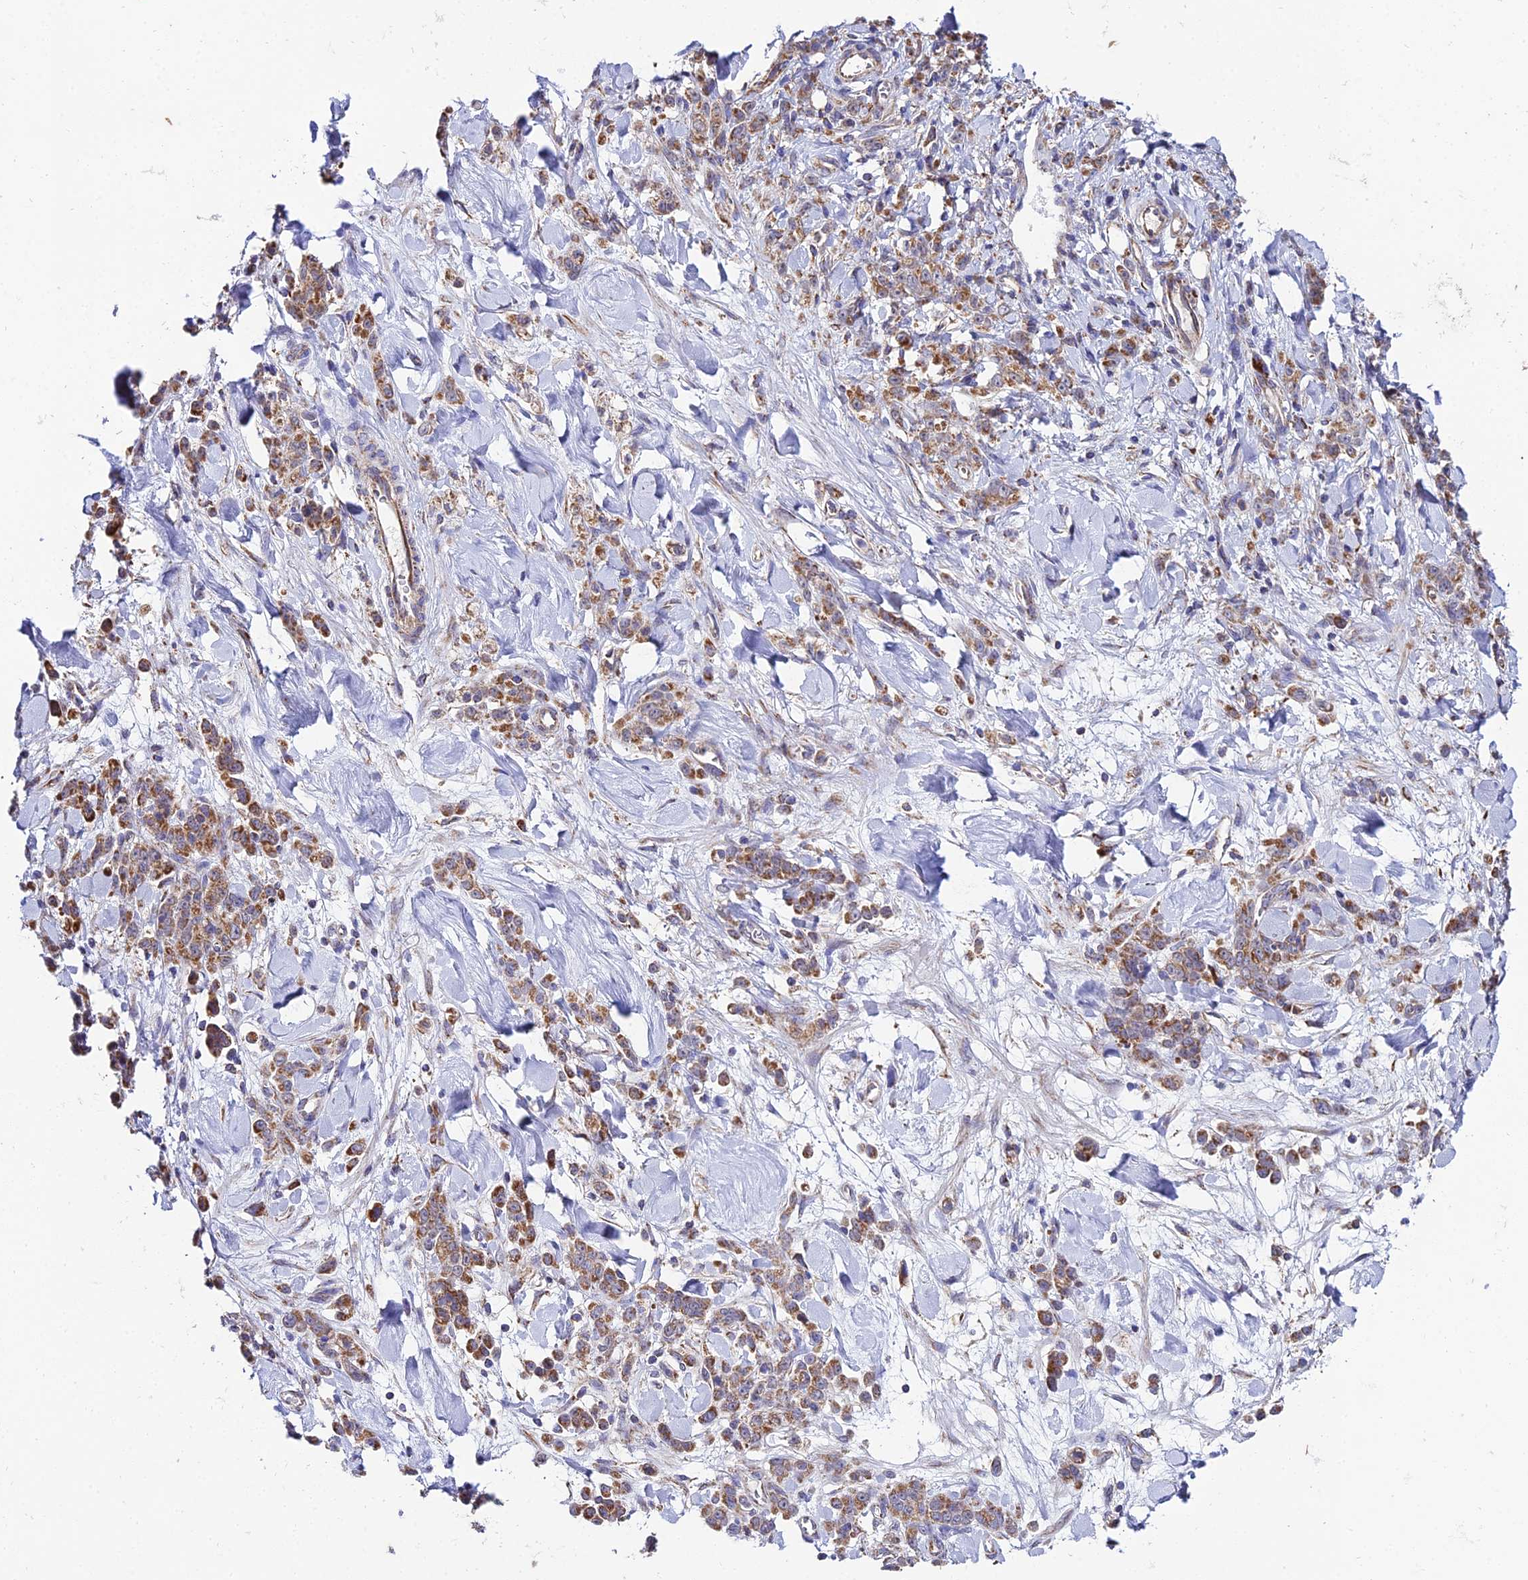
{"staining": {"intensity": "moderate", "quantity": ">75%", "location": "cytoplasmic/membranous"}, "tissue": "stomach cancer", "cell_type": "Tumor cells", "image_type": "cancer", "snomed": [{"axis": "morphology", "description": "Normal tissue, NOS"}, {"axis": "morphology", "description": "Adenocarcinoma, NOS"}, {"axis": "topography", "description": "Stomach"}], "caption": "An IHC image of tumor tissue is shown. Protein staining in brown shows moderate cytoplasmic/membranous positivity in stomach adenocarcinoma within tumor cells.", "gene": "PSMD2", "patient": {"sex": "male", "age": 82}}